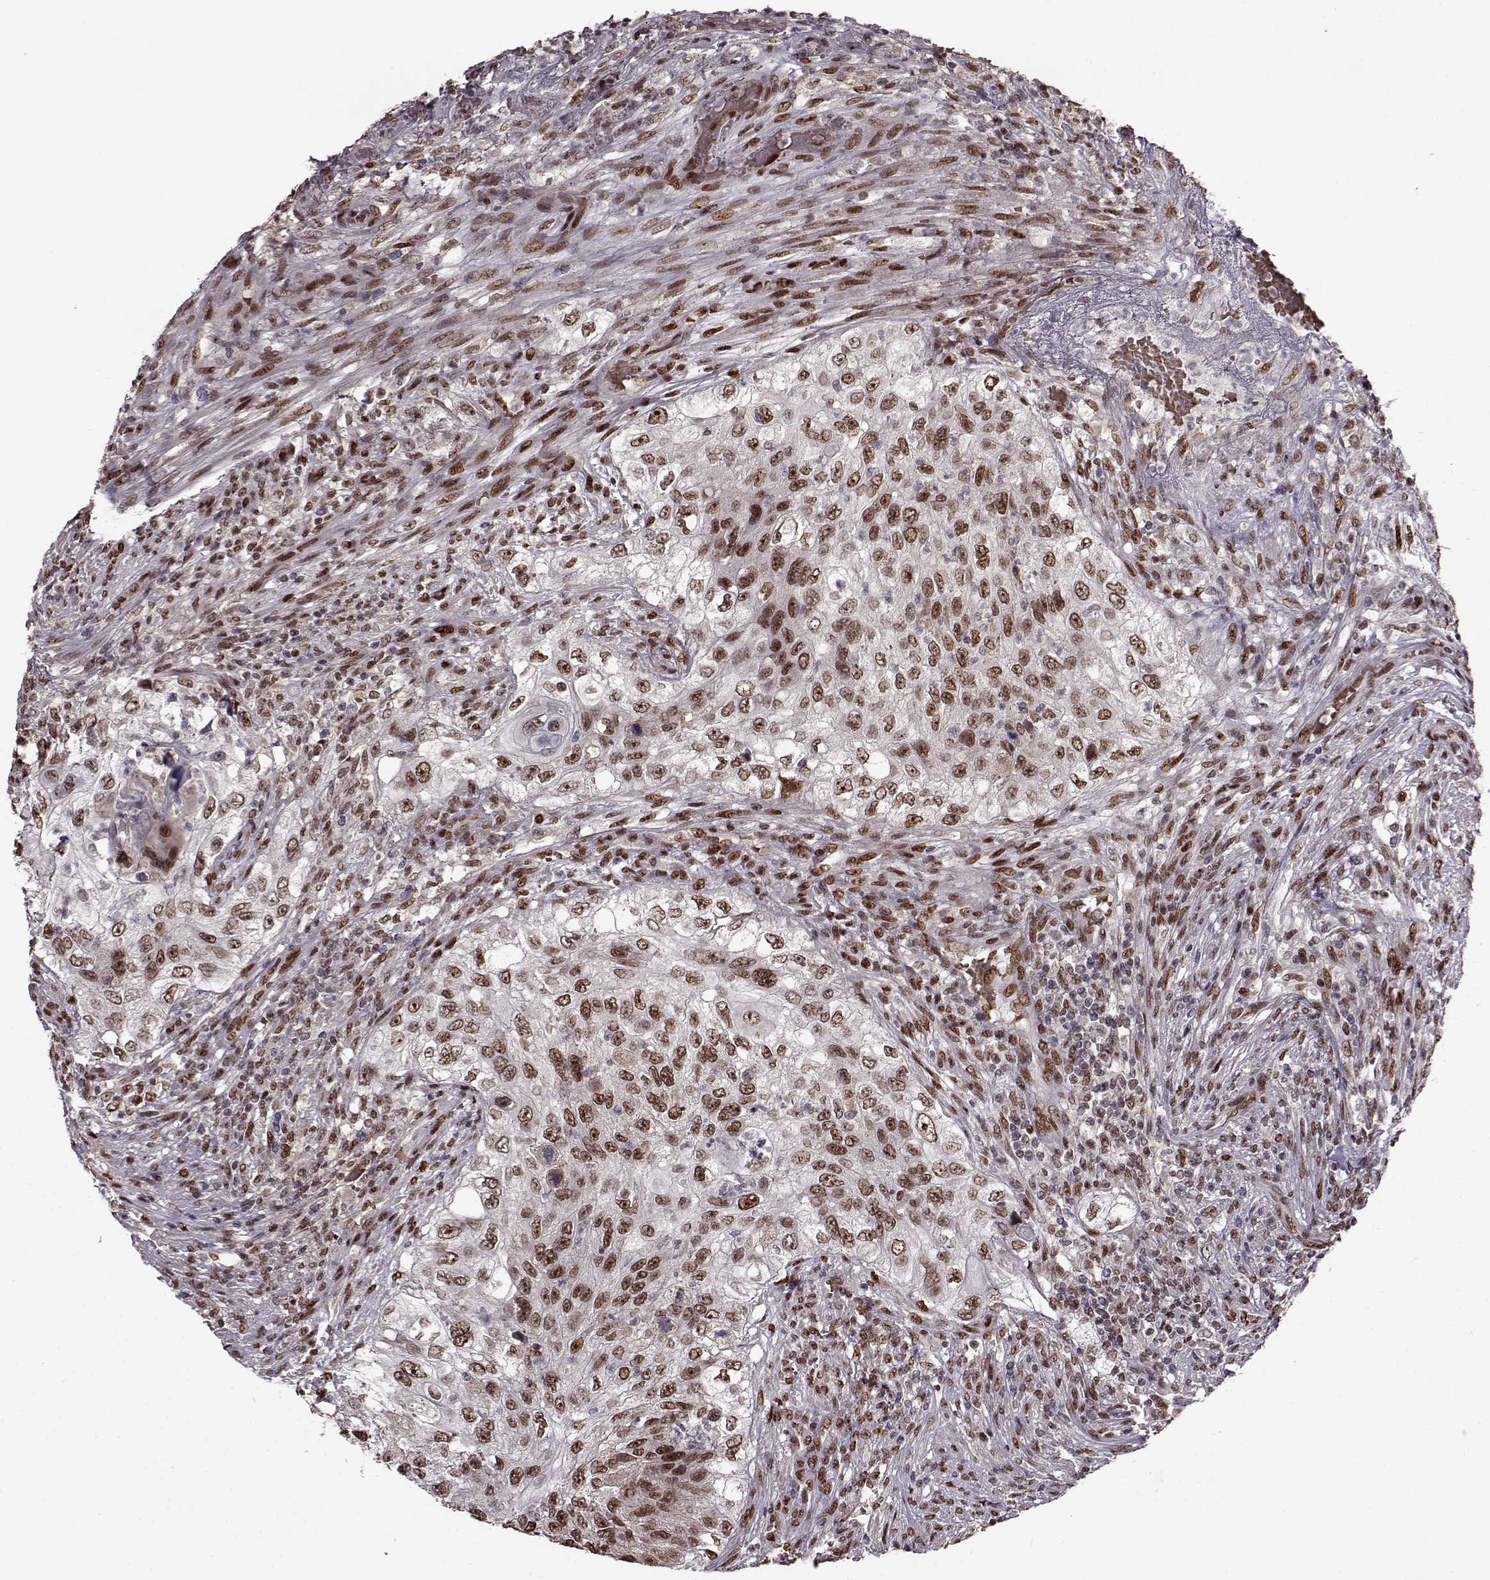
{"staining": {"intensity": "moderate", "quantity": ">75%", "location": "nuclear"}, "tissue": "urothelial cancer", "cell_type": "Tumor cells", "image_type": "cancer", "snomed": [{"axis": "morphology", "description": "Urothelial carcinoma, High grade"}, {"axis": "topography", "description": "Urinary bladder"}], "caption": "A micrograph of urothelial cancer stained for a protein demonstrates moderate nuclear brown staining in tumor cells.", "gene": "FTO", "patient": {"sex": "female", "age": 60}}